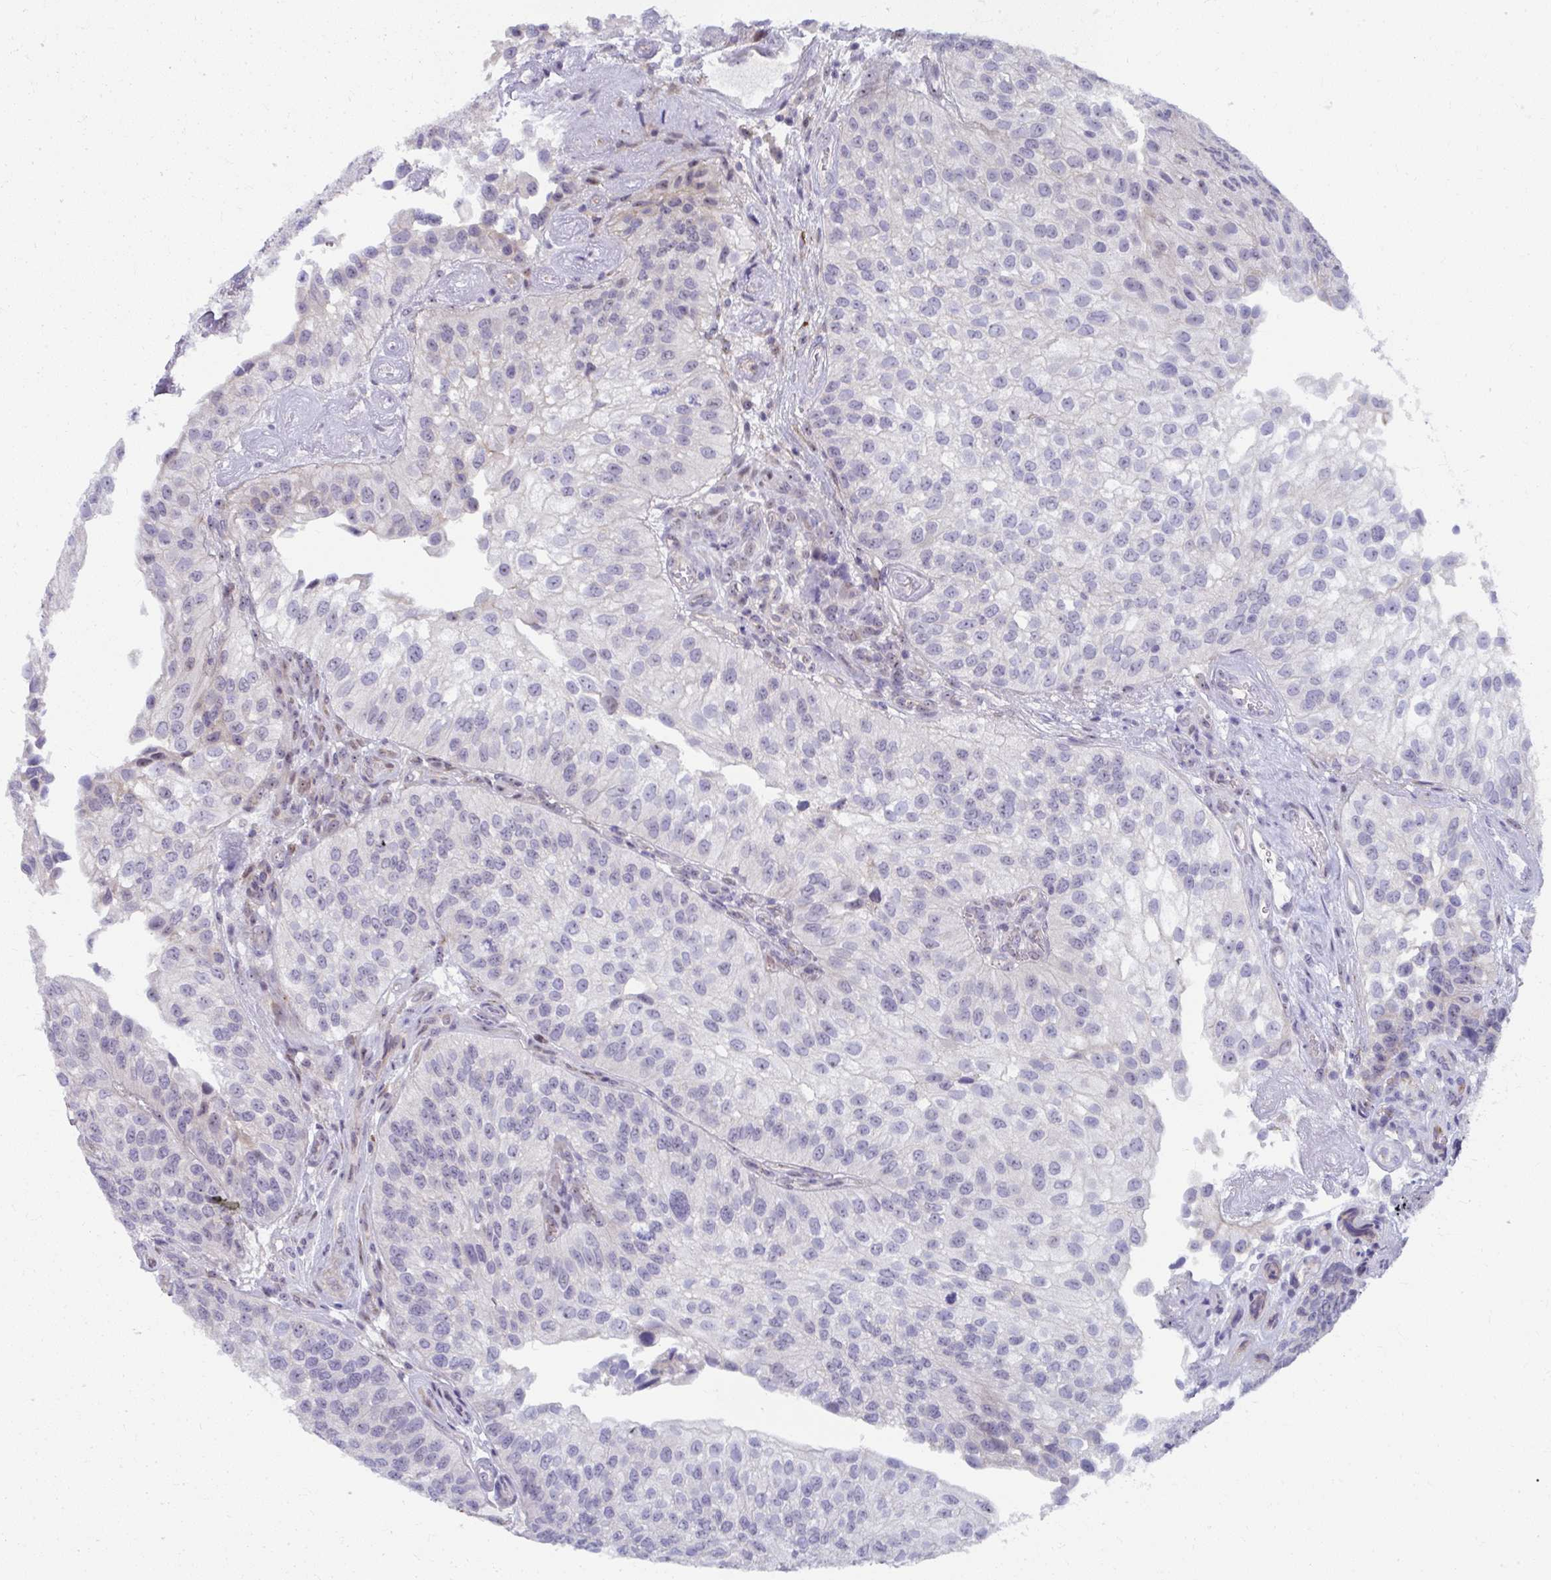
{"staining": {"intensity": "negative", "quantity": "none", "location": "none"}, "tissue": "urothelial cancer", "cell_type": "Tumor cells", "image_type": "cancer", "snomed": [{"axis": "morphology", "description": "Urothelial carcinoma, NOS"}, {"axis": "topography", "description": "Urinary bladder"}], "caption": "Transitional cell carcinoma stained for a protein using IHC displays no staining tumor cells.", "gene": "MUS81", "patient": {"sex": "male", "age": 87}}